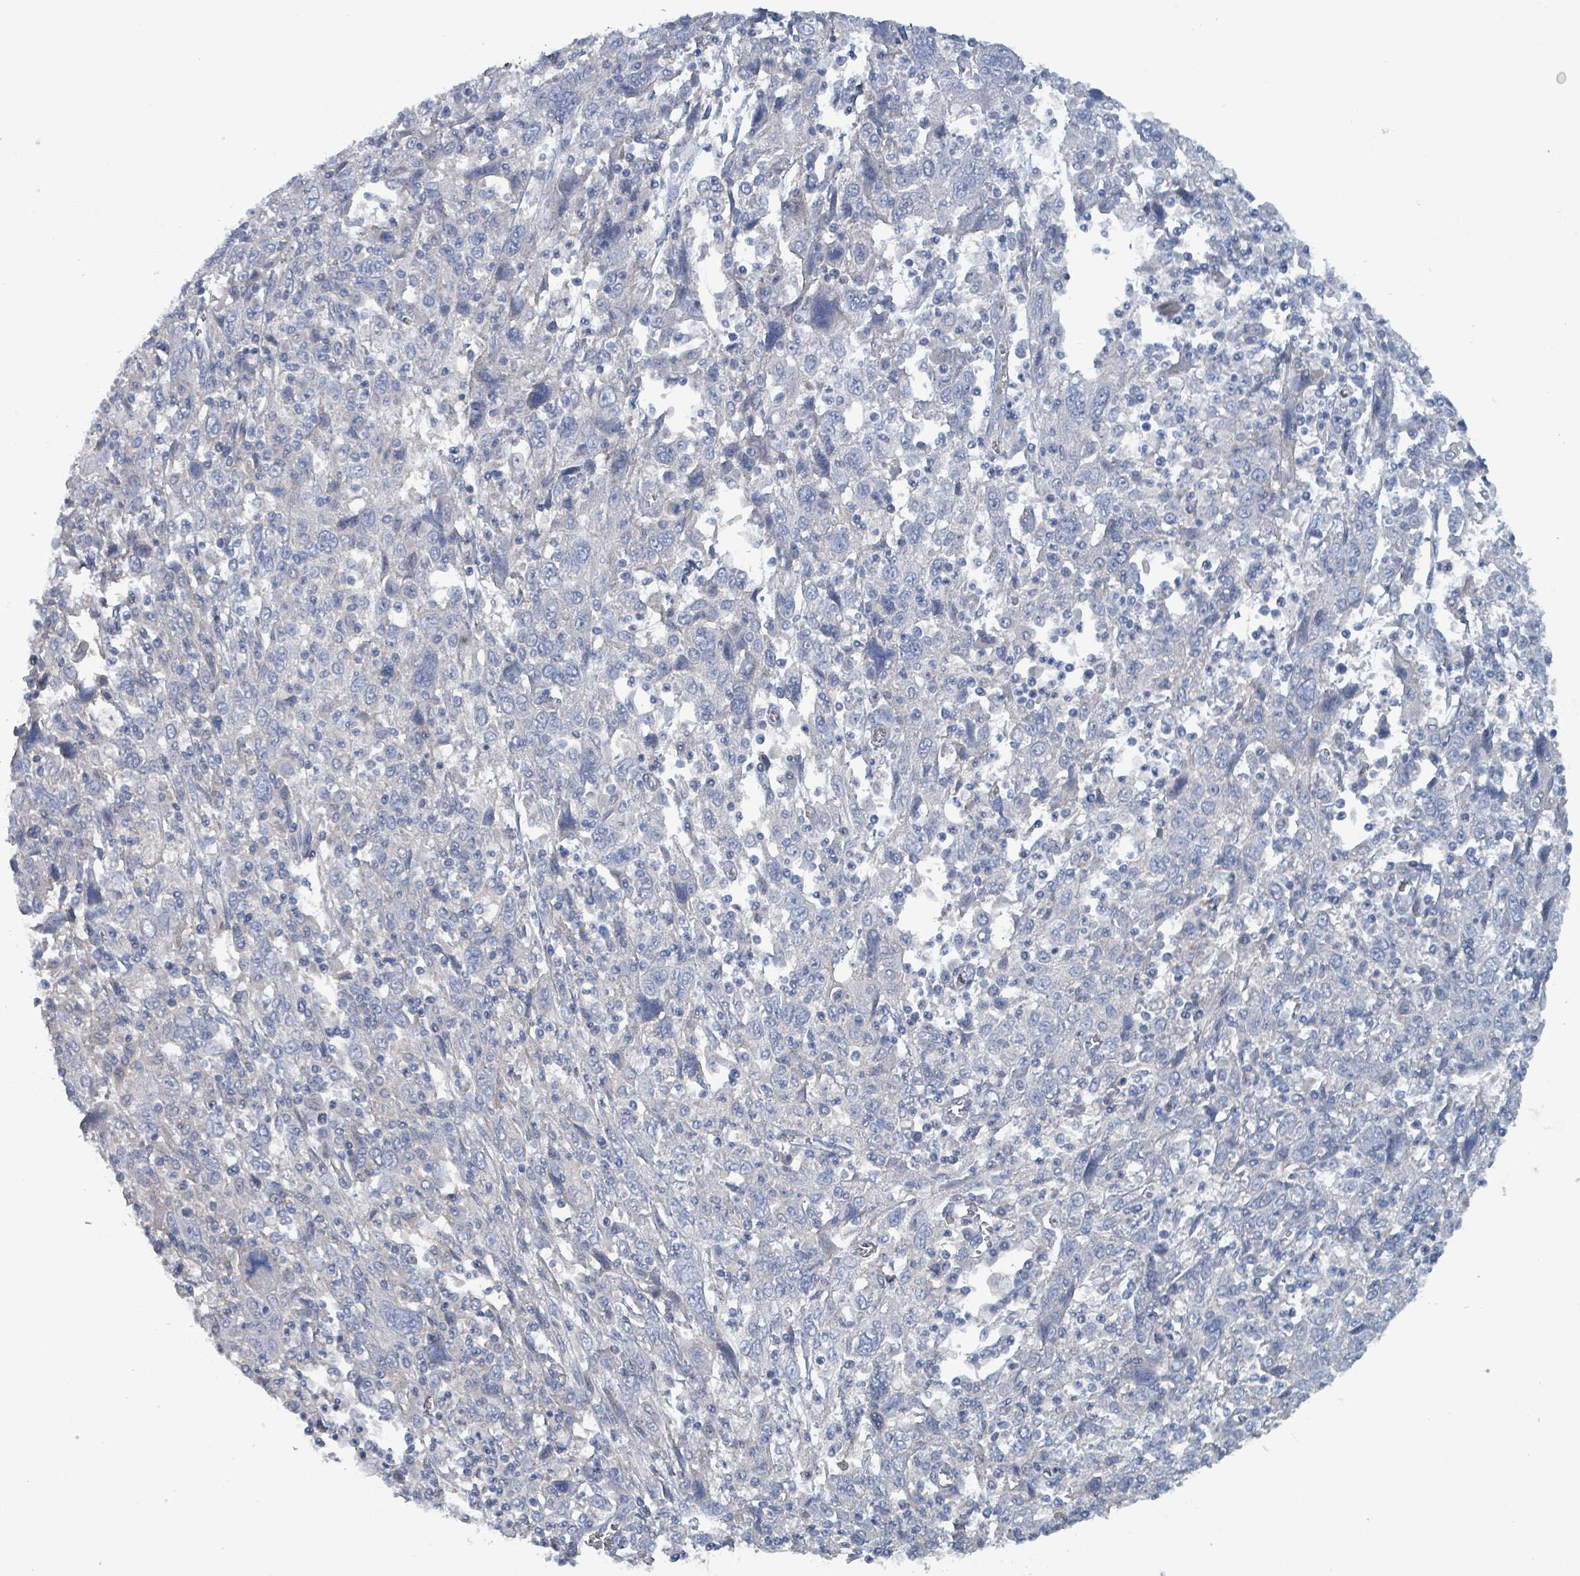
{"staining": {"intensity": "negative", "quantity": "none", "location": "none"}, "tissue": "cervical cancer", "cell_type": "Tumor cells", "image_type": "cancer", "snomed": [{"axis": "morphology", "description": "Squamous cell carcinoma, NOS"}, {"axis": "topography", "description": "Cervix"}], "caption": "Immunohistochemistry histopathology image of cervical cancer stained for a protein (brown), which reveals no positivity in tumor cells.", "gene": "TAAR5", "patient": {"sex": "female", "age": 46}}